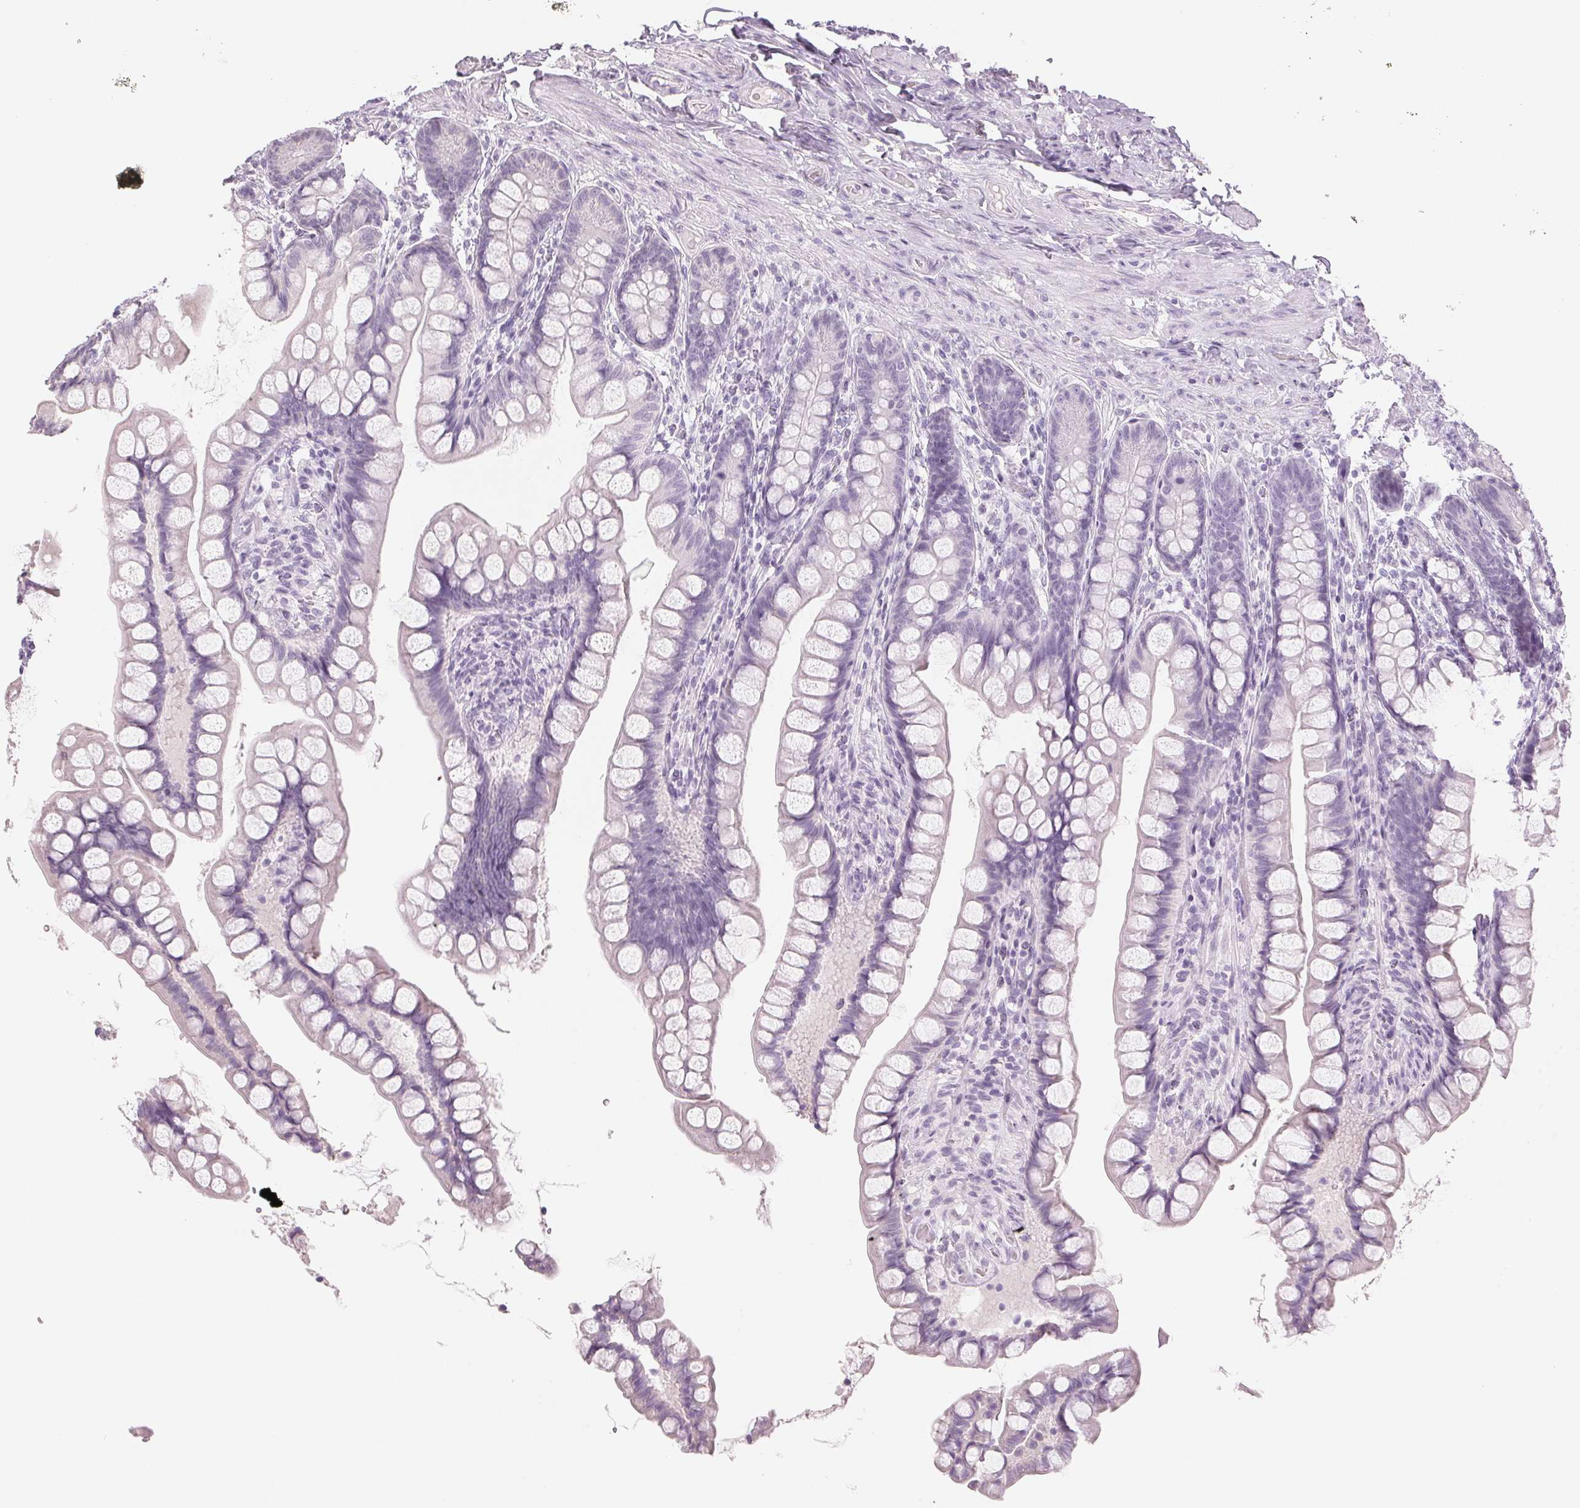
{"staining": {"intensity": "negative", "quantity": "none", "location": "none"}, "tissue": "small intestine", "cell_type": "Glandular cells", "image_type": "normal", "snomed": [{"axis": "morphology", "description": "Normal tissue, NOS"}, {"axis": "topography", "description": "Small intestine"}], "caption": "There is no significant expression in glandular cells of small intestine. Nuclei are stained in blue.", "gene": "COX14", "patient": {"sex": "male", "age": 70}}